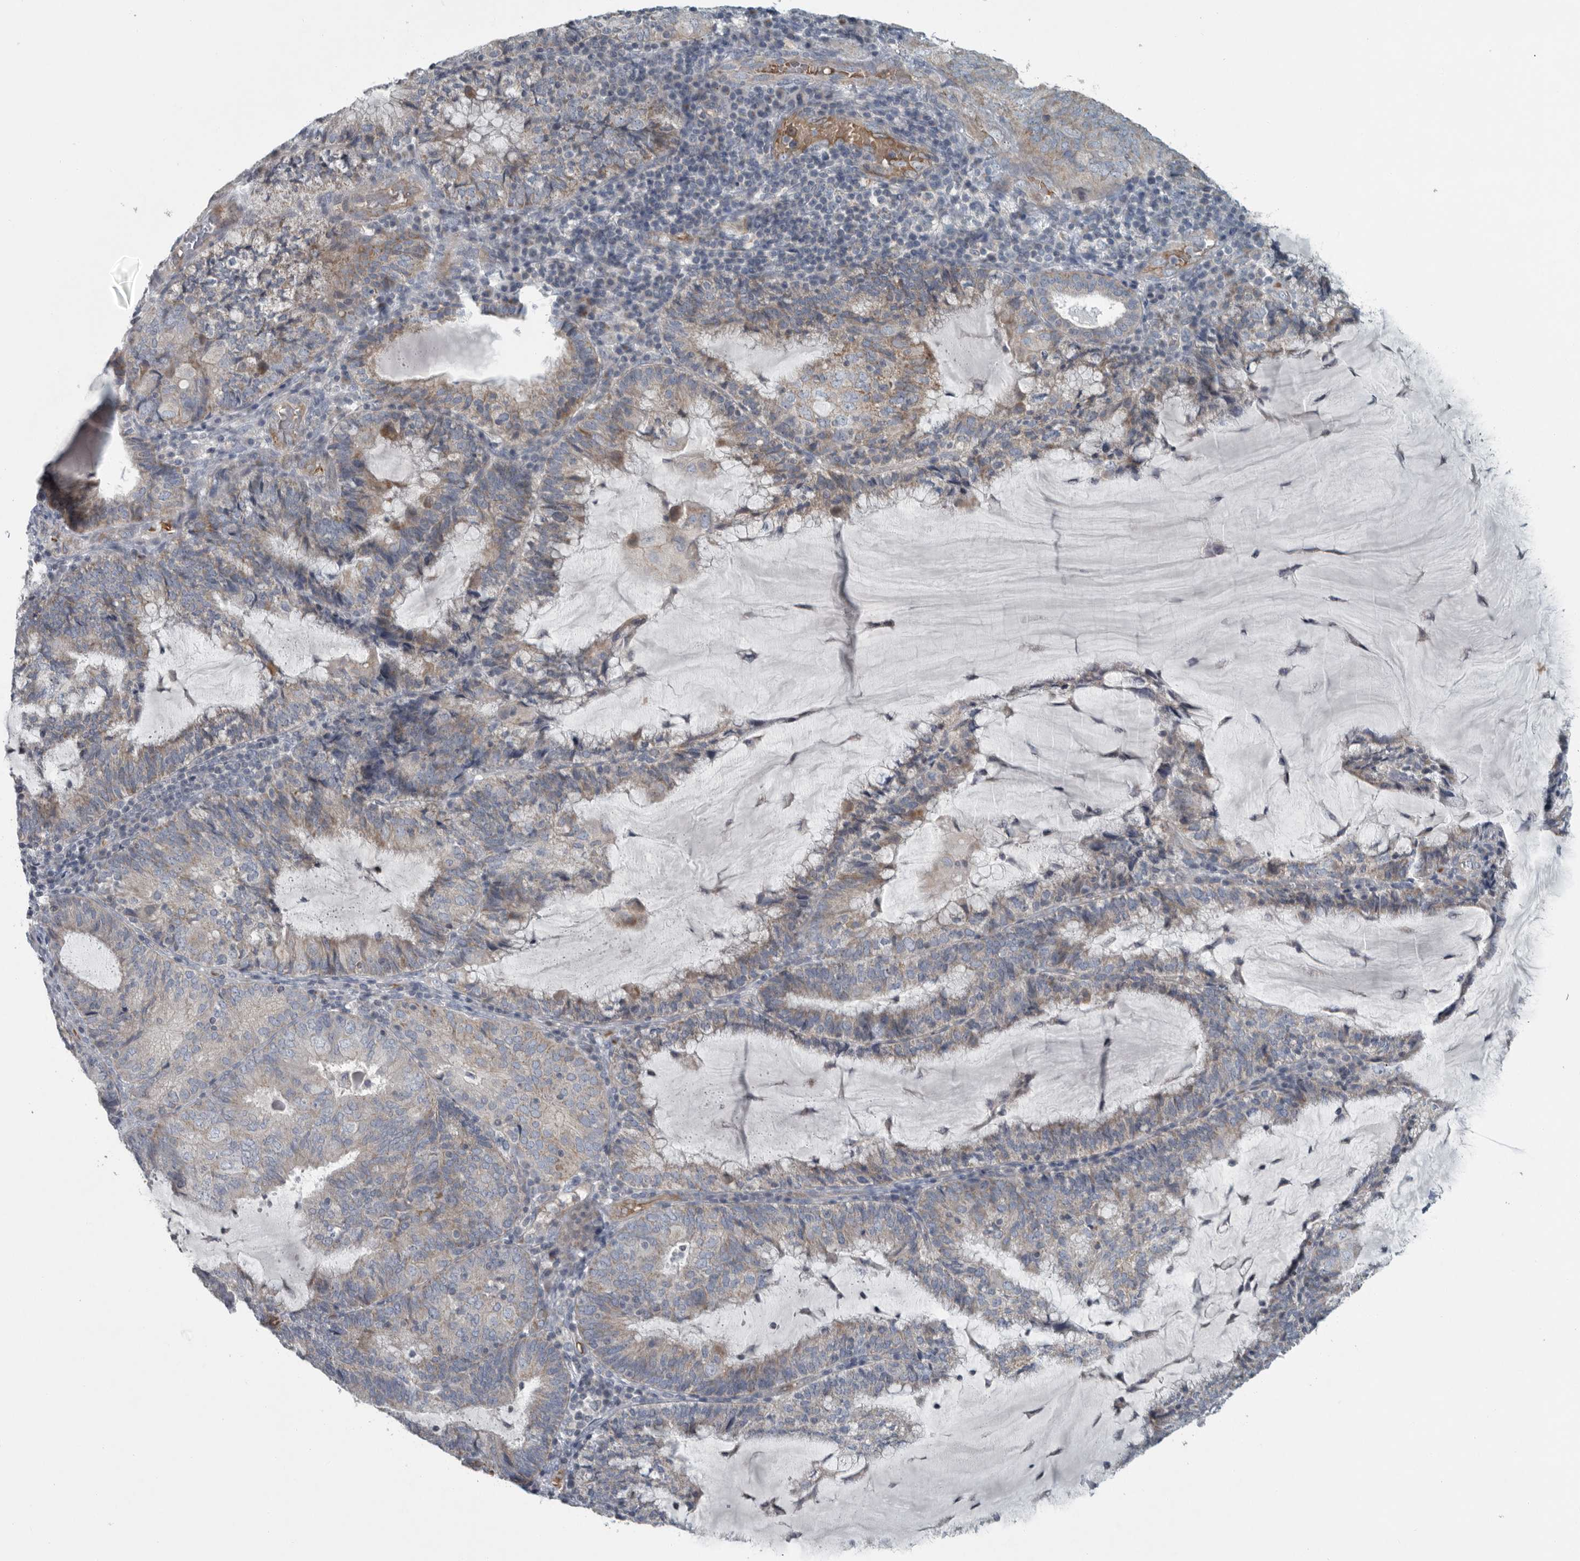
{"staining": {"intensity": "weak", "quantity": ">75%", "location": "cytoplasmic/membranous"}, "tissue": "endometrial cancer", "cell_type": "Tumor cells", "image_type": "cancer", "snomed": [{"axis": "morphology", "description": "Adenocarcinoma, NOS"}, {"axis": "topography", "description": "Endometrium"}], "caption": "Human adenocarcinoma (endometrial) stained for a protein (brown) demonstrates weak cytoplasmic/membranous positive expression in approximately >75% of tumor cells.", "gene": "MPP3", "patient": {"sex": "female", "age": 81}}